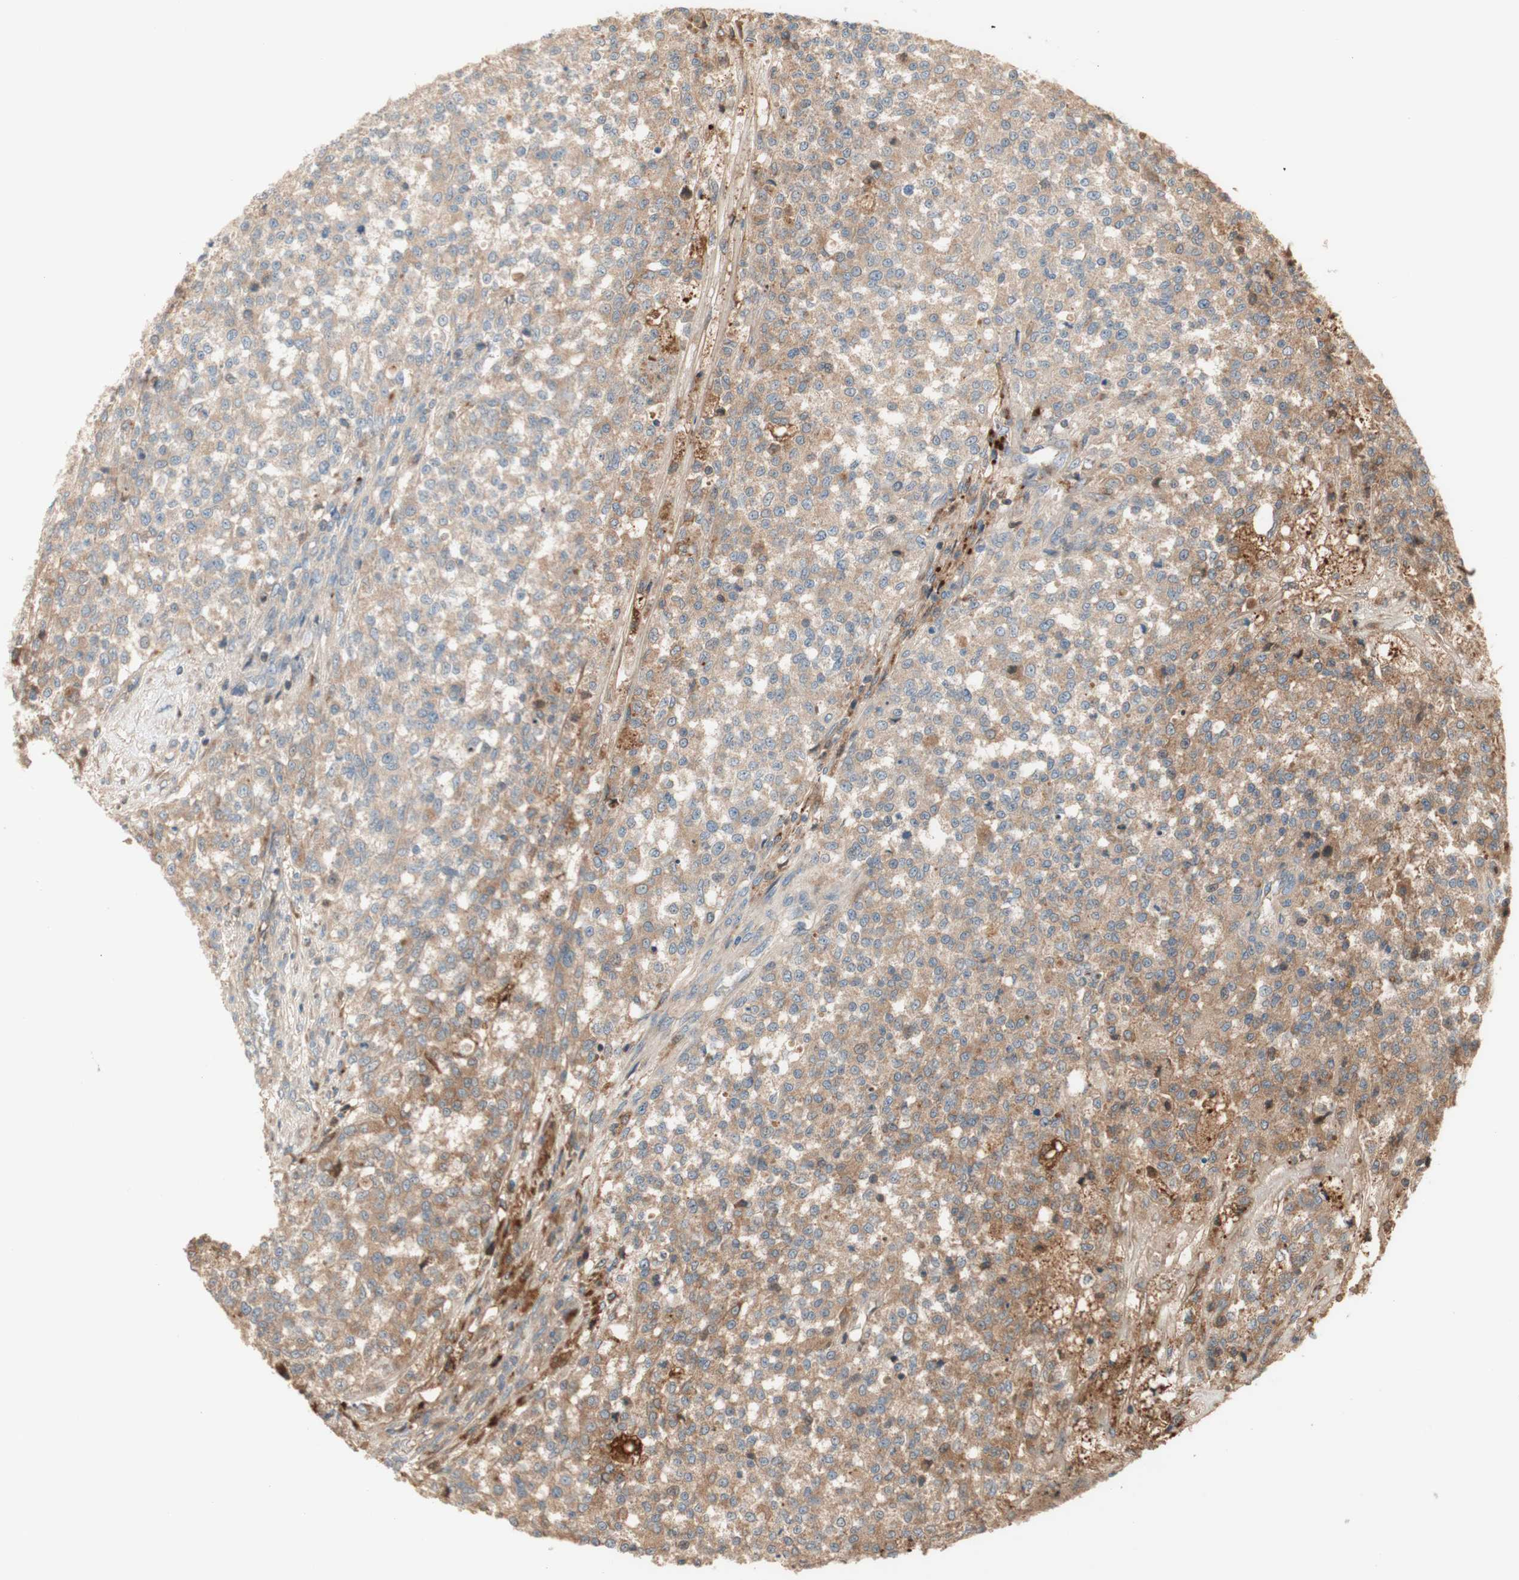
{"staining": {"intensity": "moderate", "quantity": ">75%", "location": "cytoplasmic/membranous"}, "tissue": "testis cancer", "cell_type": "Tumor cells", "image_type": "cancer", "snomed": [{"axis": "morphology", "description": "Seminoma, NOS"}, {"axis": "topography", "description": "Testis"}], "caption": "Tumor cells reveal moderate cytoplasmic/membranous staining in about >75% of cells in seminoma (testis).", "gene": "PTPN21", "patient": {"sex": "male", "age": 59}}